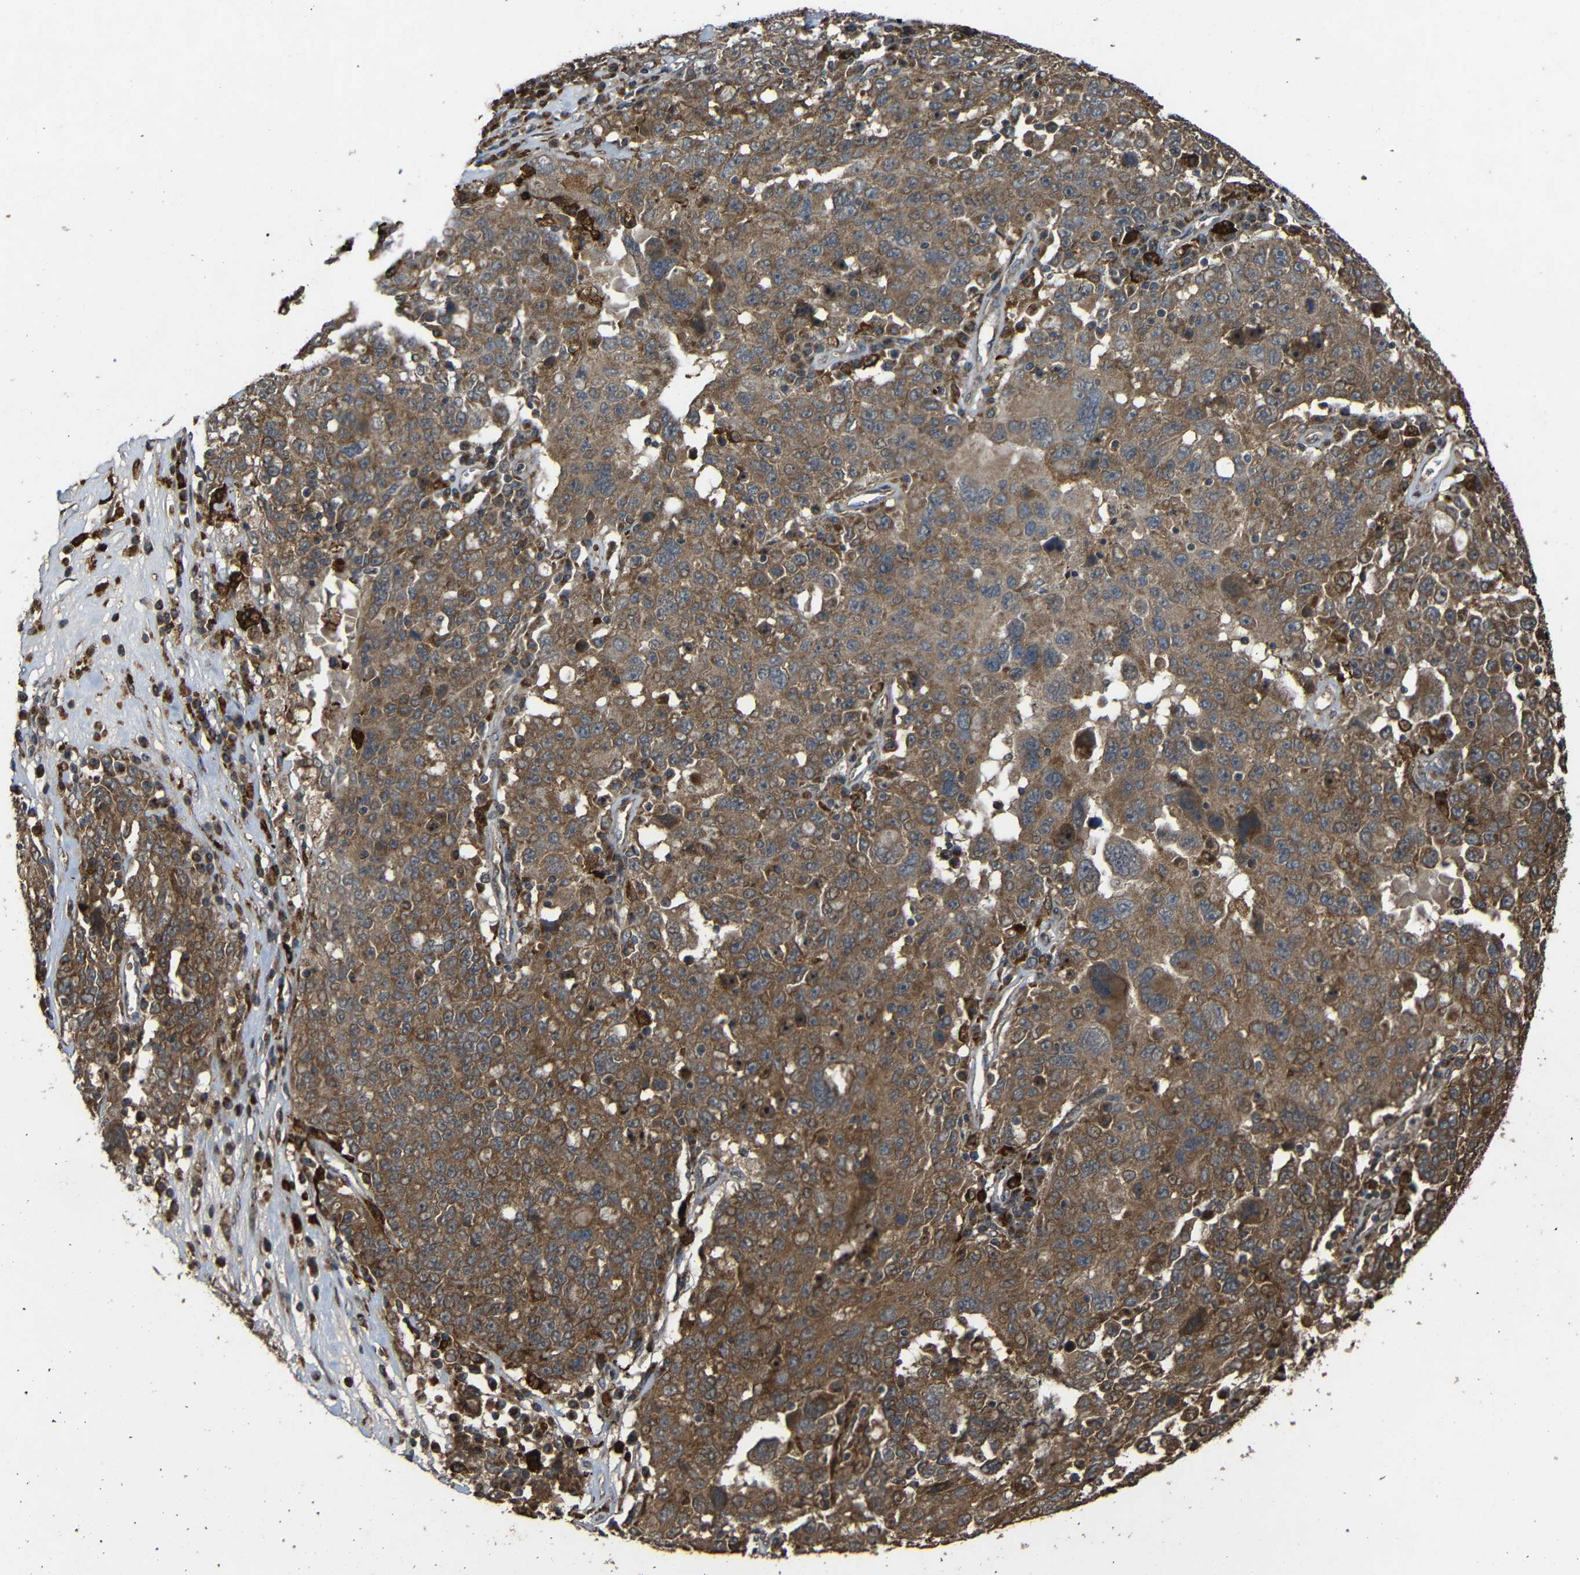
{"staining": {"intensity": "moderate", "quantity": ">75%", "location": "cytoplasmic/membranous"}, "tissue": "ovarian cancer", "cell_type": "Tumor cells", "image_type": "cancer", "snomed": [{"axis": "morphology", "description": "Carcinoma, endometroid"}, {"axis": "topography", "description": "Ovary"}], "caption": "Moderate cytoplasmic/membranous expression for a protein is identified in approximately >75% of tumor cells of ovarian cancer (endometroid carcinoma) using immunohistochemistry (IHC).", "gene": "C1GALT1", "patient": {"sex": "female", "age": 62}}